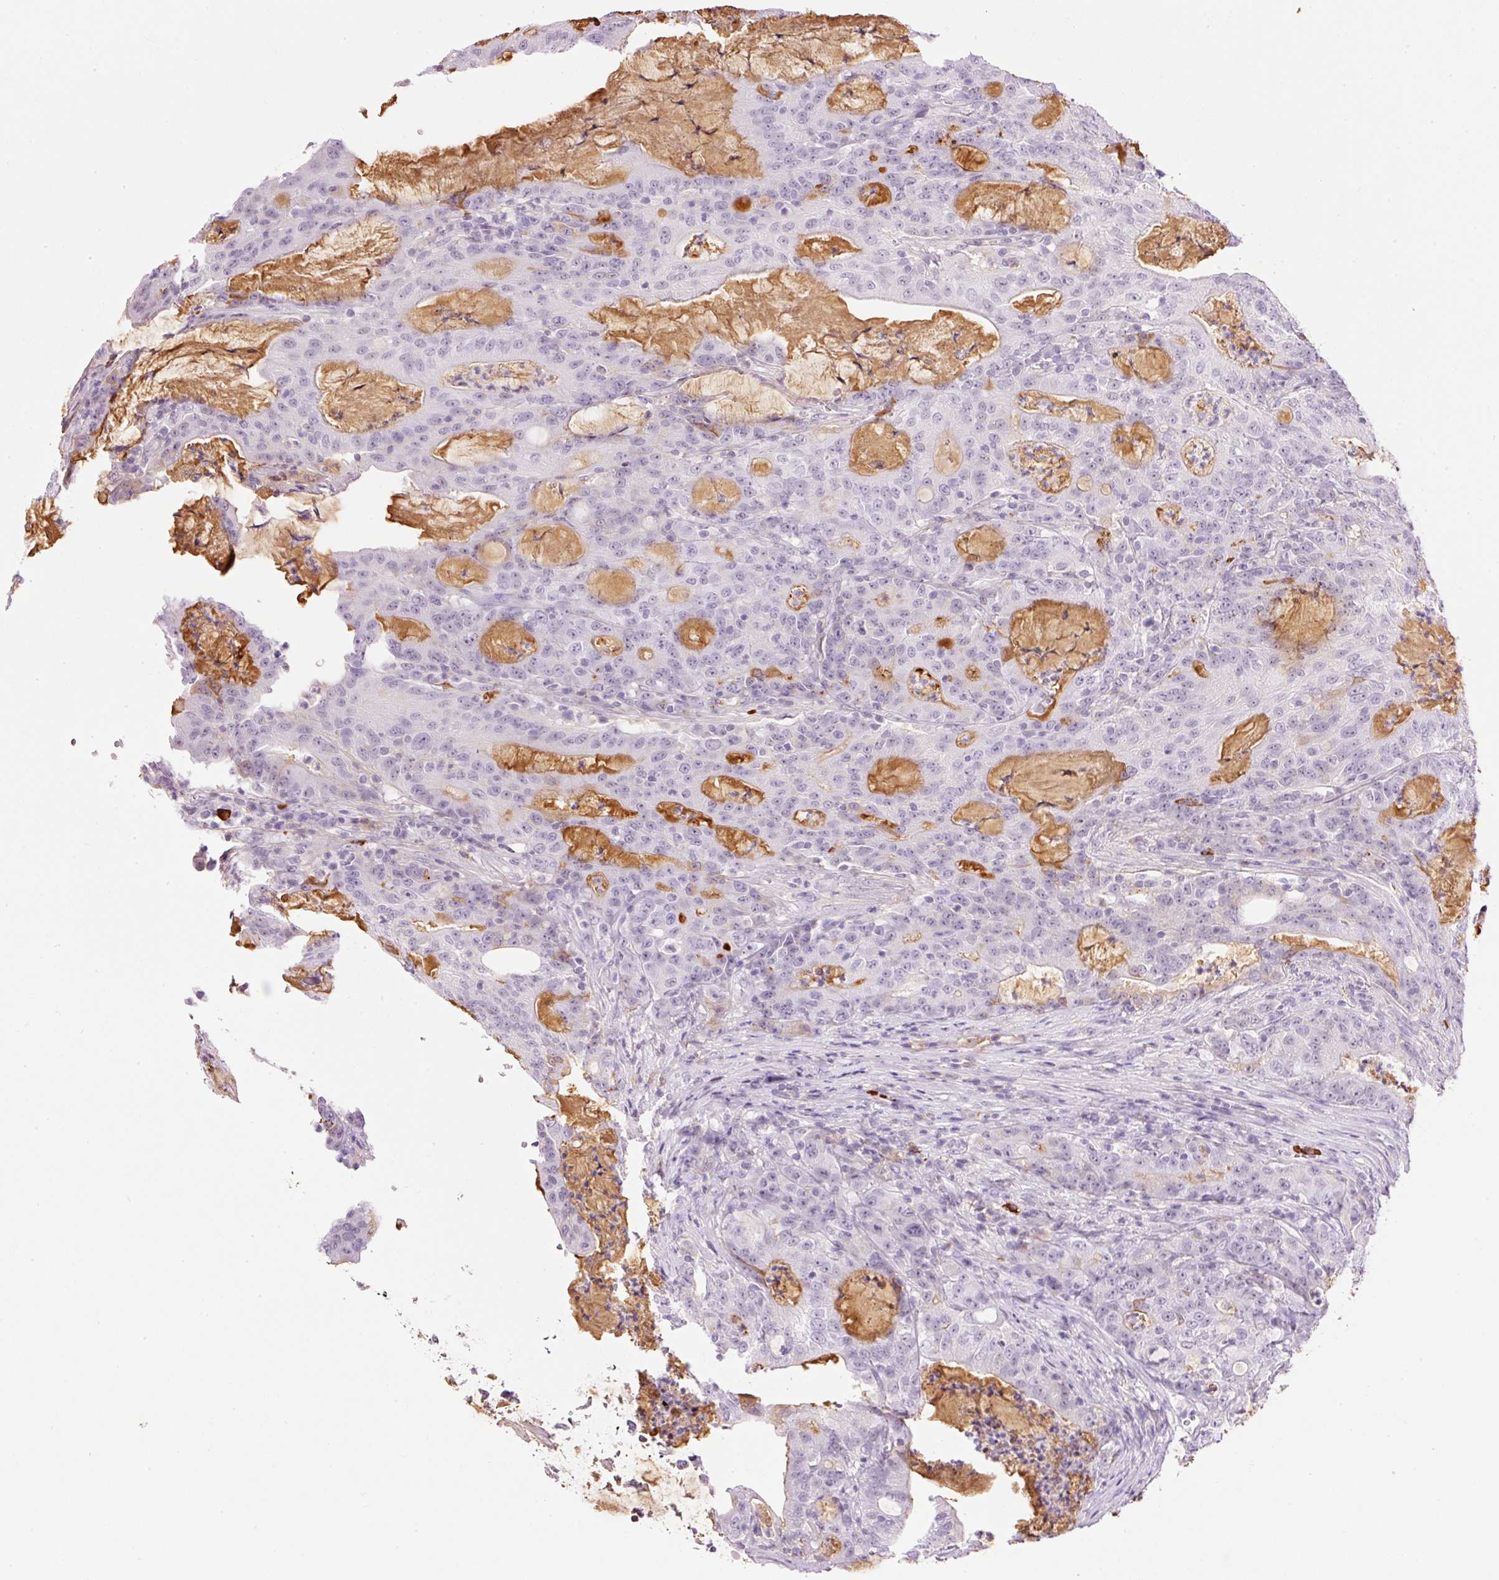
{"staining": {"intensity": "negative", "quantity": "none", "location": "none"}, "tissue": "colorectal cancer", "cell_type": "Tumor cells", "image_type": "cancer", "snomed": [{"axis": "morphology", "description": "Adenocarcinoma, NOS"}, {"axis": "topography", "description": "Colon"}], "caption": "An immunohistochemistry image of colorectal cancer is shown. There is no staining in tumor cells of colorectal cancer.", "gene": "PRPF38B", "patient": {"sex": "male", "age": 83}}